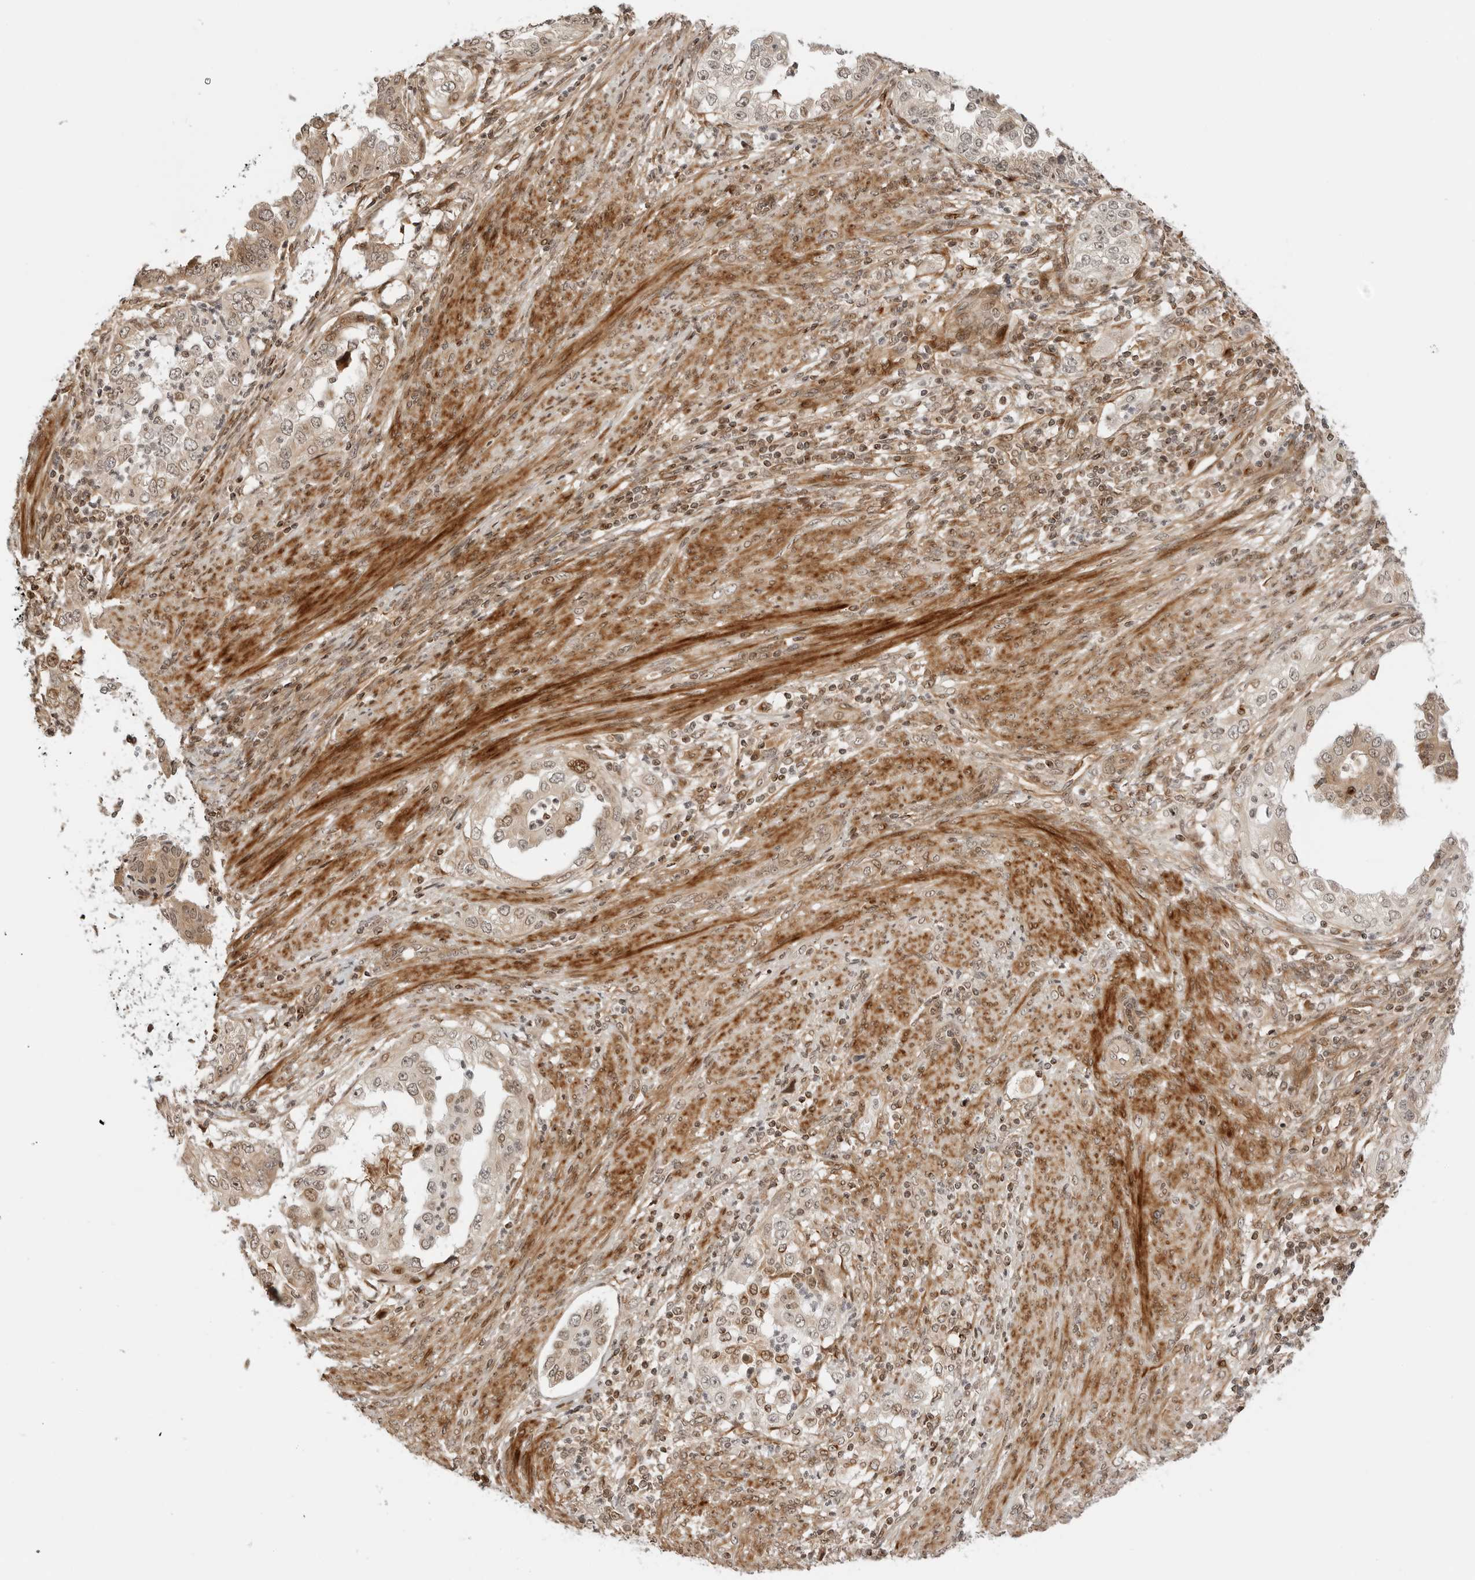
{"staining": {"intensity": "moderate", "quantity": "25%-75%", "location": "cytoplasmic/membranous,nuclear"}, "tissue": "endometrial cancer", "cell_type": "Tumor cells", "image_type": "cancer", "snomed": [{"axis": "morphology", "description": "Adenocarcinoma, NOS"}, {"axis": "topography", "description": "Endometrium"}], "caption": "Adenocarcinoma (endometrial) stained for a protein exhibits moderate cytoplasmic/membranous and nuclear positivity in tumor cells.", "gene": "GEM", "patient": {"sex": "female", "age": 85}}